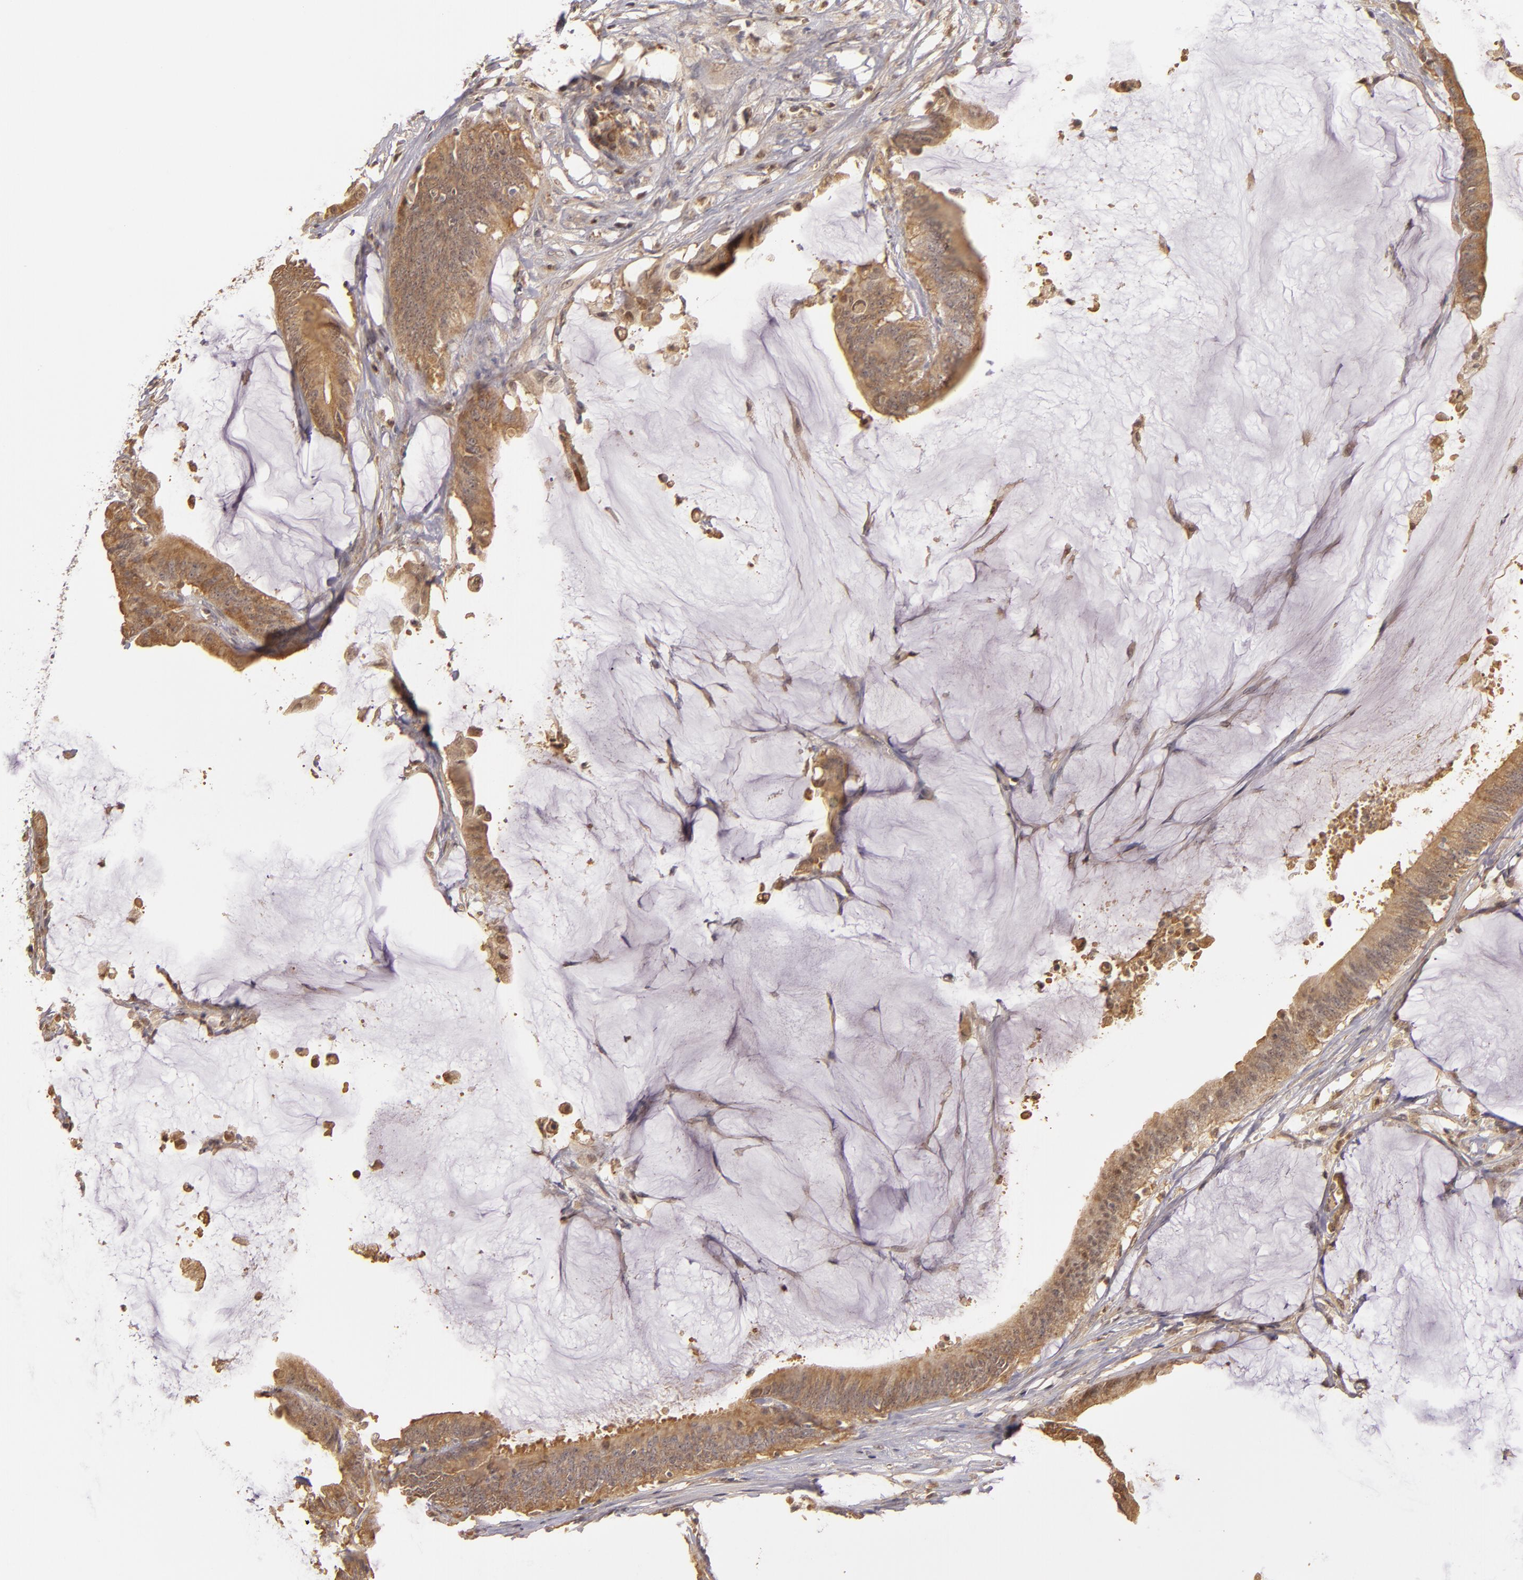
{"staining": {"intensity": "moderate", "quantity": ">75%", "location": "cytoplasmic/membranous"}, "tissue": "colorectal cancer", "cell_type": "Tumor cells", "image_type": "cancer", "snomed": [{"axis": "morphology", "description": "Adenocarcinoma, NOS"}, {"axis": "topography", "description": "Rectum"}], "caption": "About >75% of tumor cells in colorectal adenocarcinoma exhibit moderate cytoplasmic/membranous protein positivity as visualized by brown immunohistochemical staining.", "gene": "LRG1", "patient": {"sex": "female", "age": 66}}